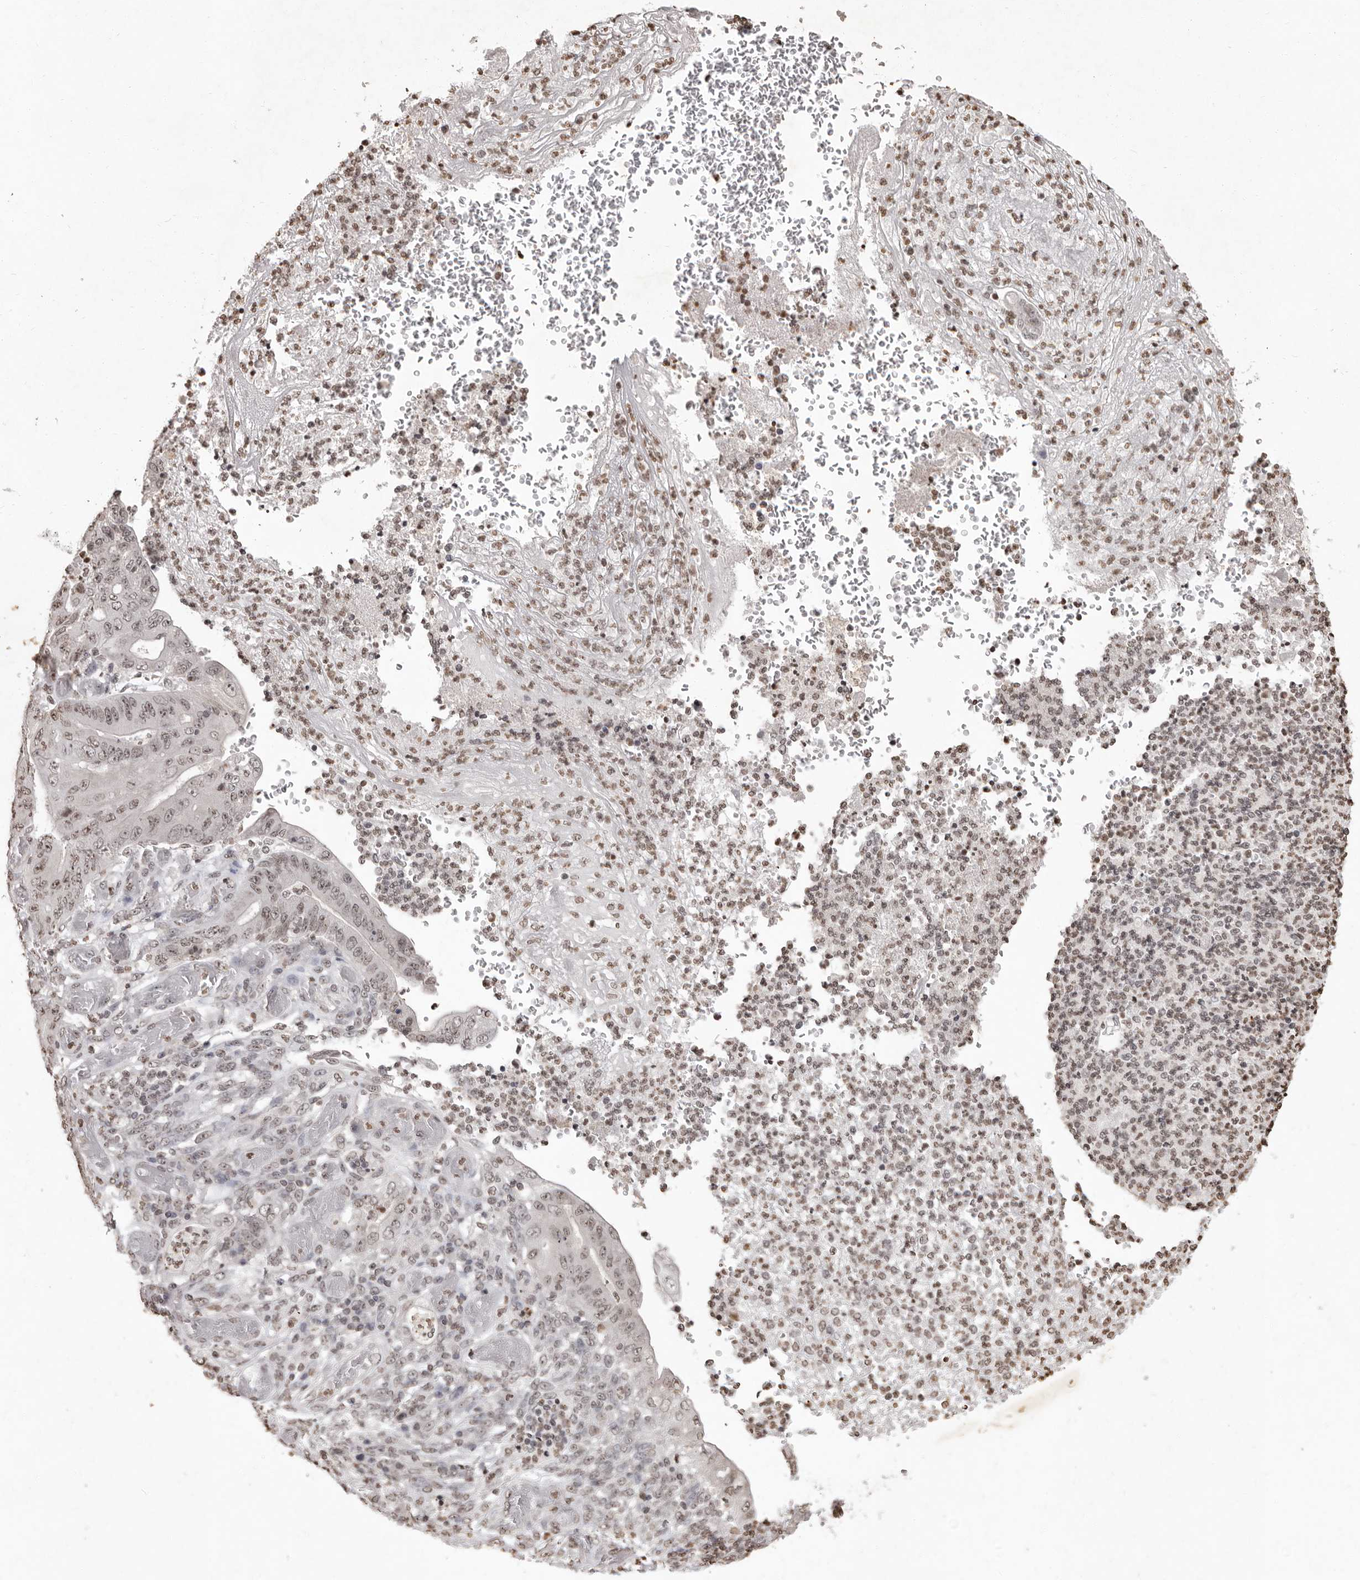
{"staining": {"intensity": "weak", "quantity": ">75%", "location": "nuclear"}, "tissue": "stomach cancer", "cell_type": "Tumor cells", "image_type": "cancer", "snomed": [{"axis": "morphology", "description": "Adenocarcinoma, NOS"}, {"axis": "topography", "description": "Stomach"}], "caption": "Brown immunohistochemical staining in human stomach cancer shows weak nuclear expression in approximately >75% of tumor cells.", "gene": "WDR45", "patient": {"sex": "female", "age": 73}}